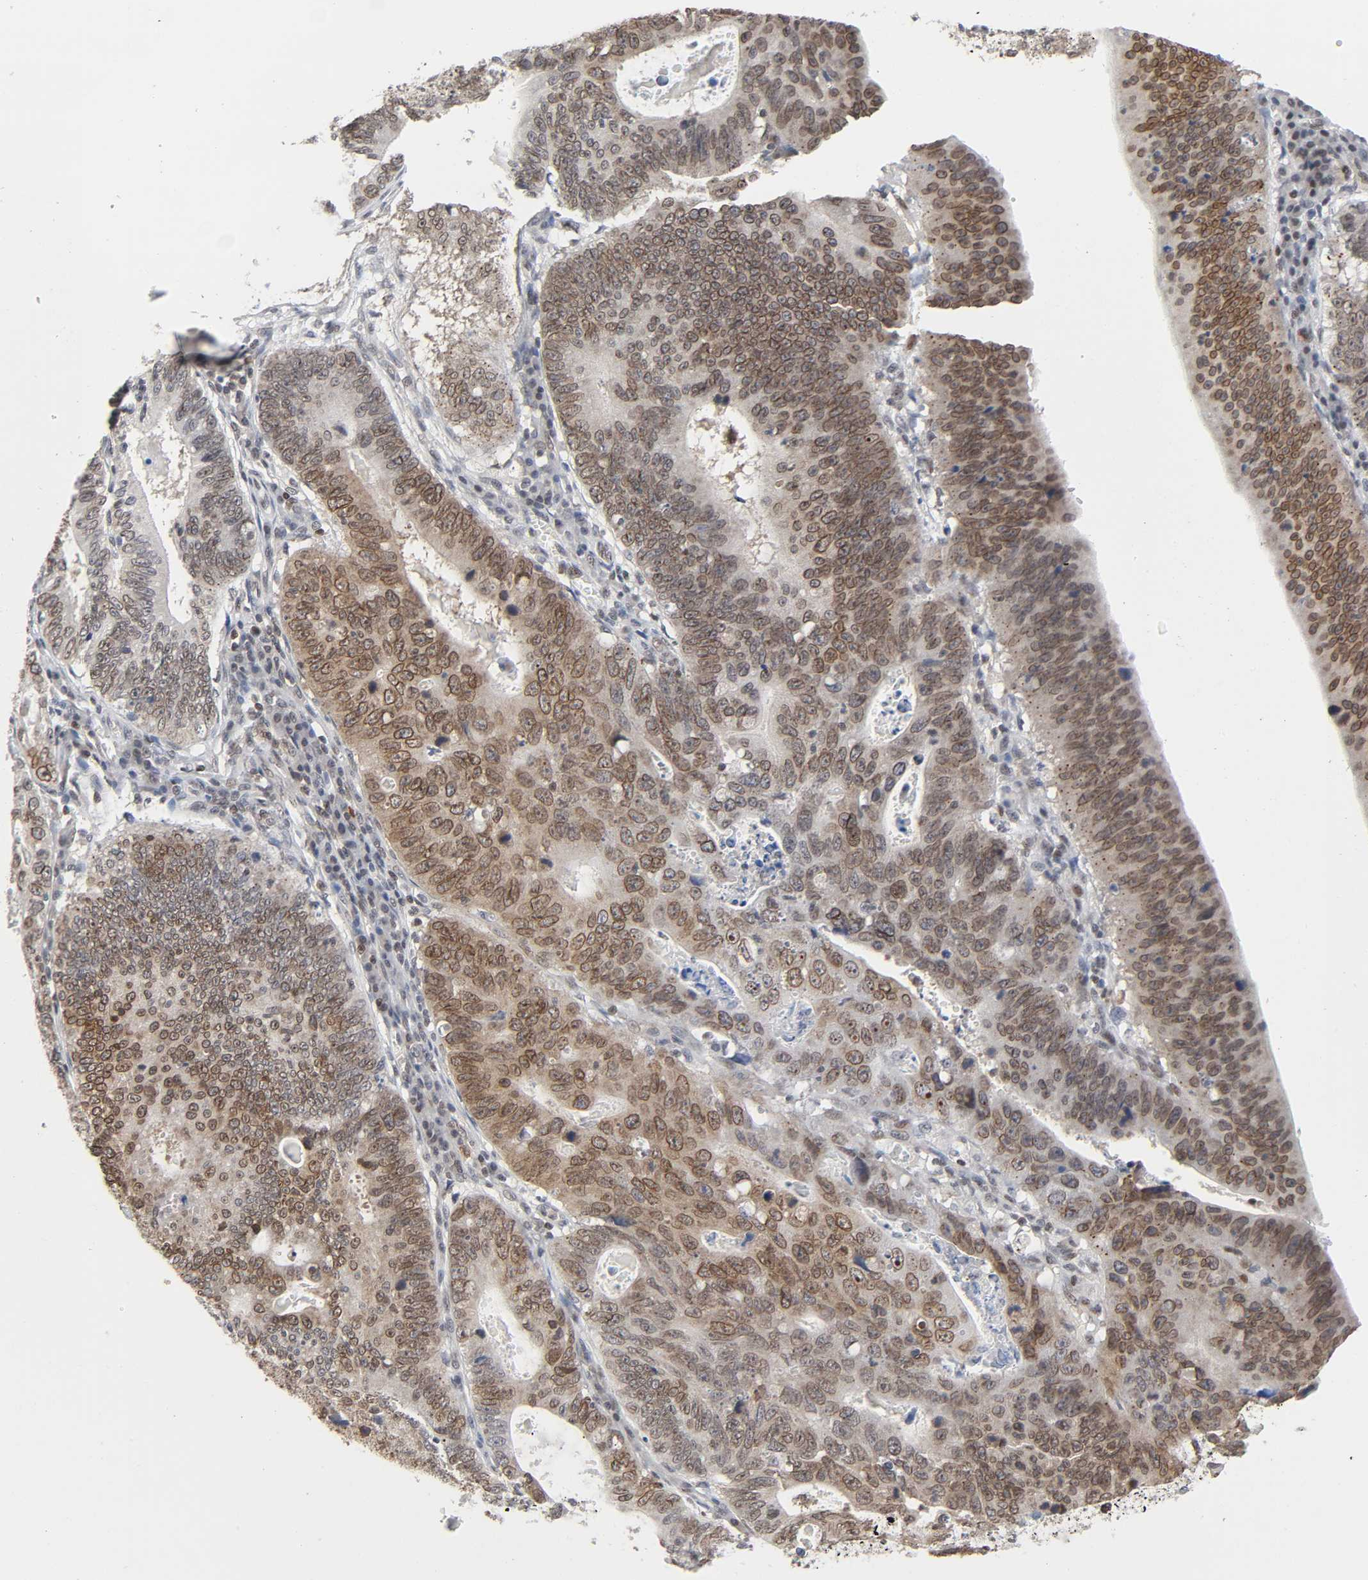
{"staining": {"intensity": "moderate", "quantity": ">75%", "location": "cytoplasmic/membranous,nuclear"}, "tissue": "stomach cancer", "cell_type": "Tumor cells", "image_type": "cancer", "snomed": [{"axis": "morphology", "description": "Adenocarcinoma, NOS"}, {"axis": "topography", "description": "Stomach"}], "caption": "Adenocarcinoma (stomach) was stained to show a protein in brown. There is medium levels of moderate cytoplasmic/membranous and nuclear staining in about >75% of tumor cells.", "gene": "SUMO1", "patient": {"sex": "male", "age": 59}}